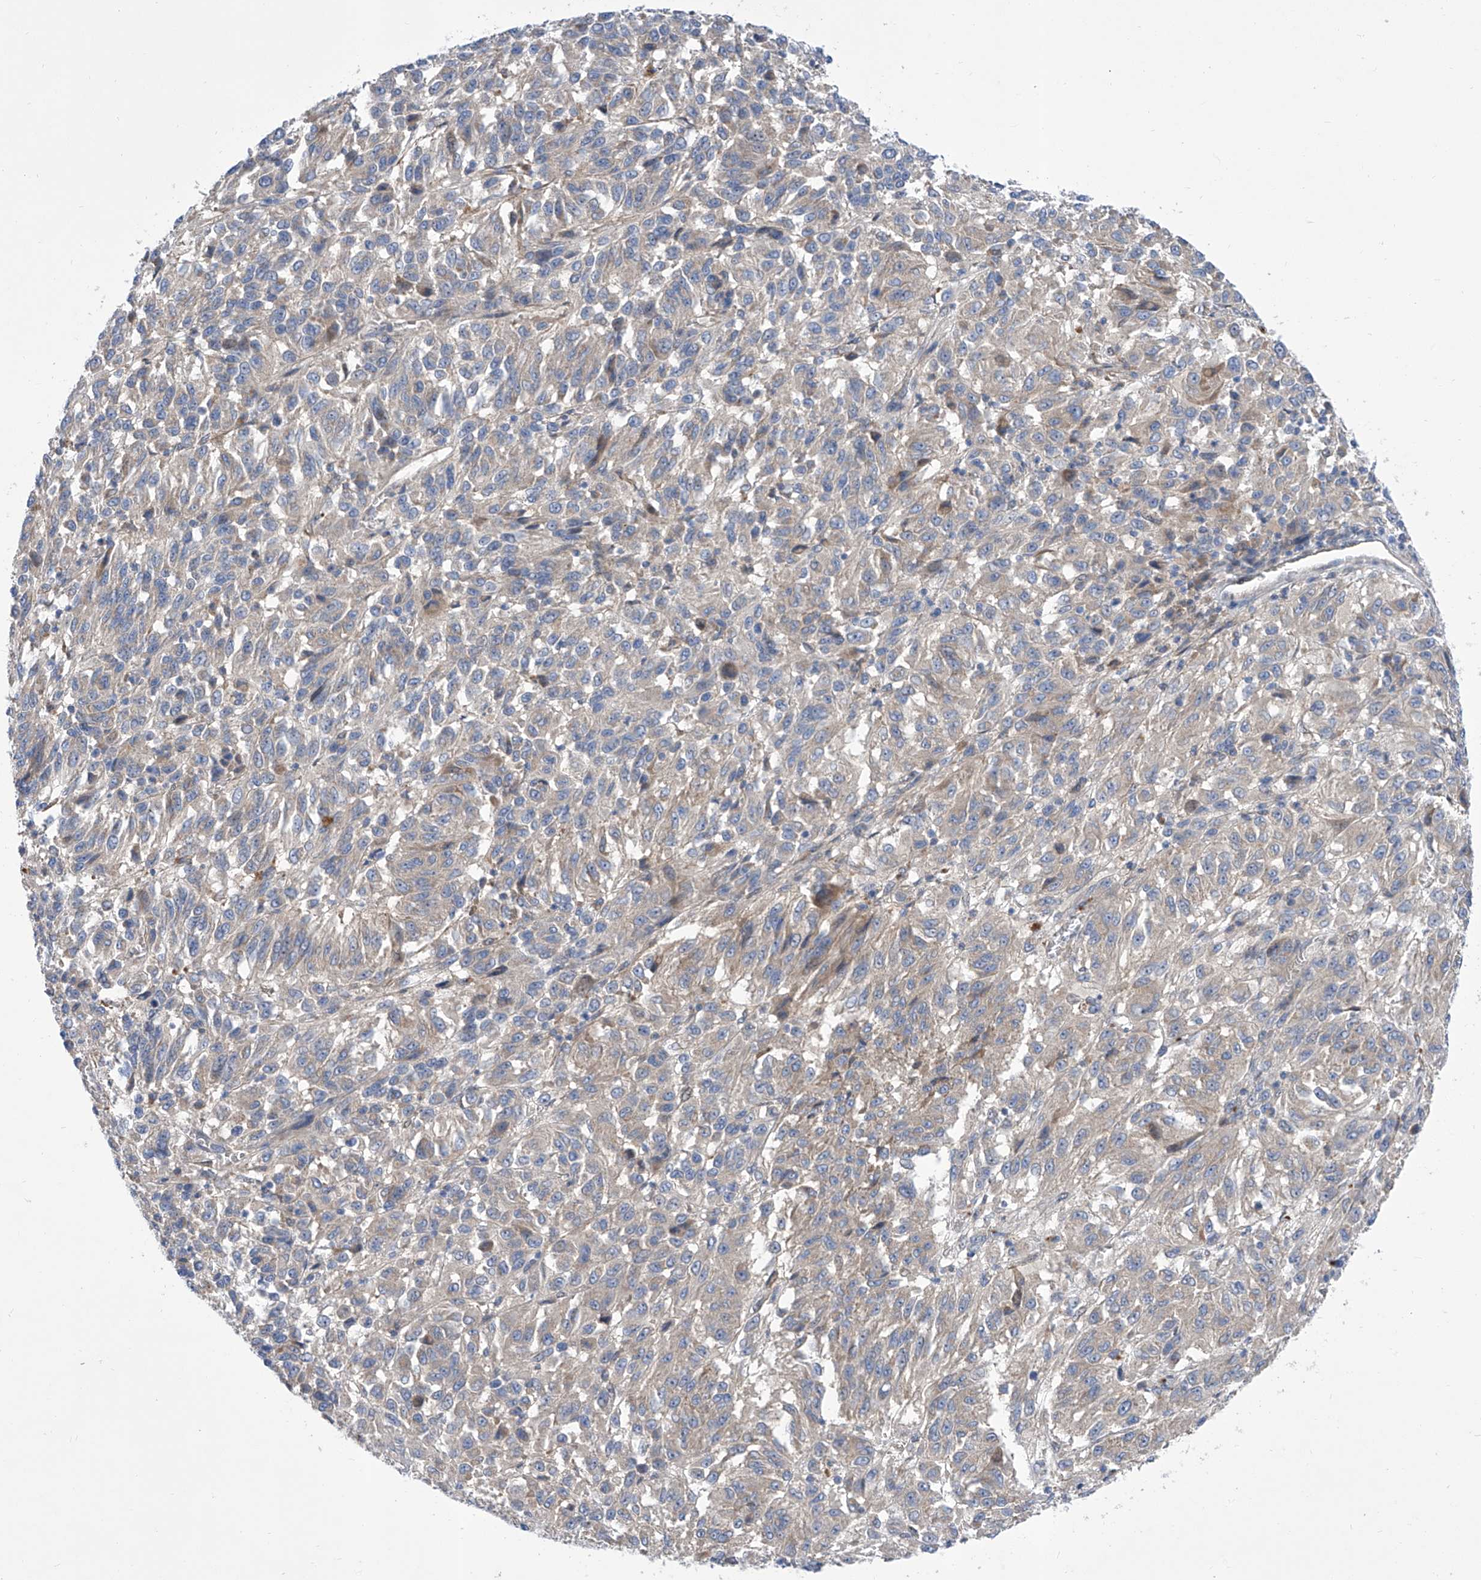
{"staining": {"intensity": "negative", "quantity": "none", "location": "none"}, "tissue": "melanoma", "cell_type": "Tumor cells", "image_type": "cancer", "snomed": [{"axis": "morphology", "description": "Malignant melanoma, Metastatic site"}, {"axis": "topography", "description": "Lung"}], "caption": "DAB (3,3'-diaminobenzidine) immunohistochemical staining of human malignant melanoma (metastatic site) exhibits no significant positivity in tumor cells.", "gene": "SRBD1", "patient": {"sex": "male", "age": 64}}